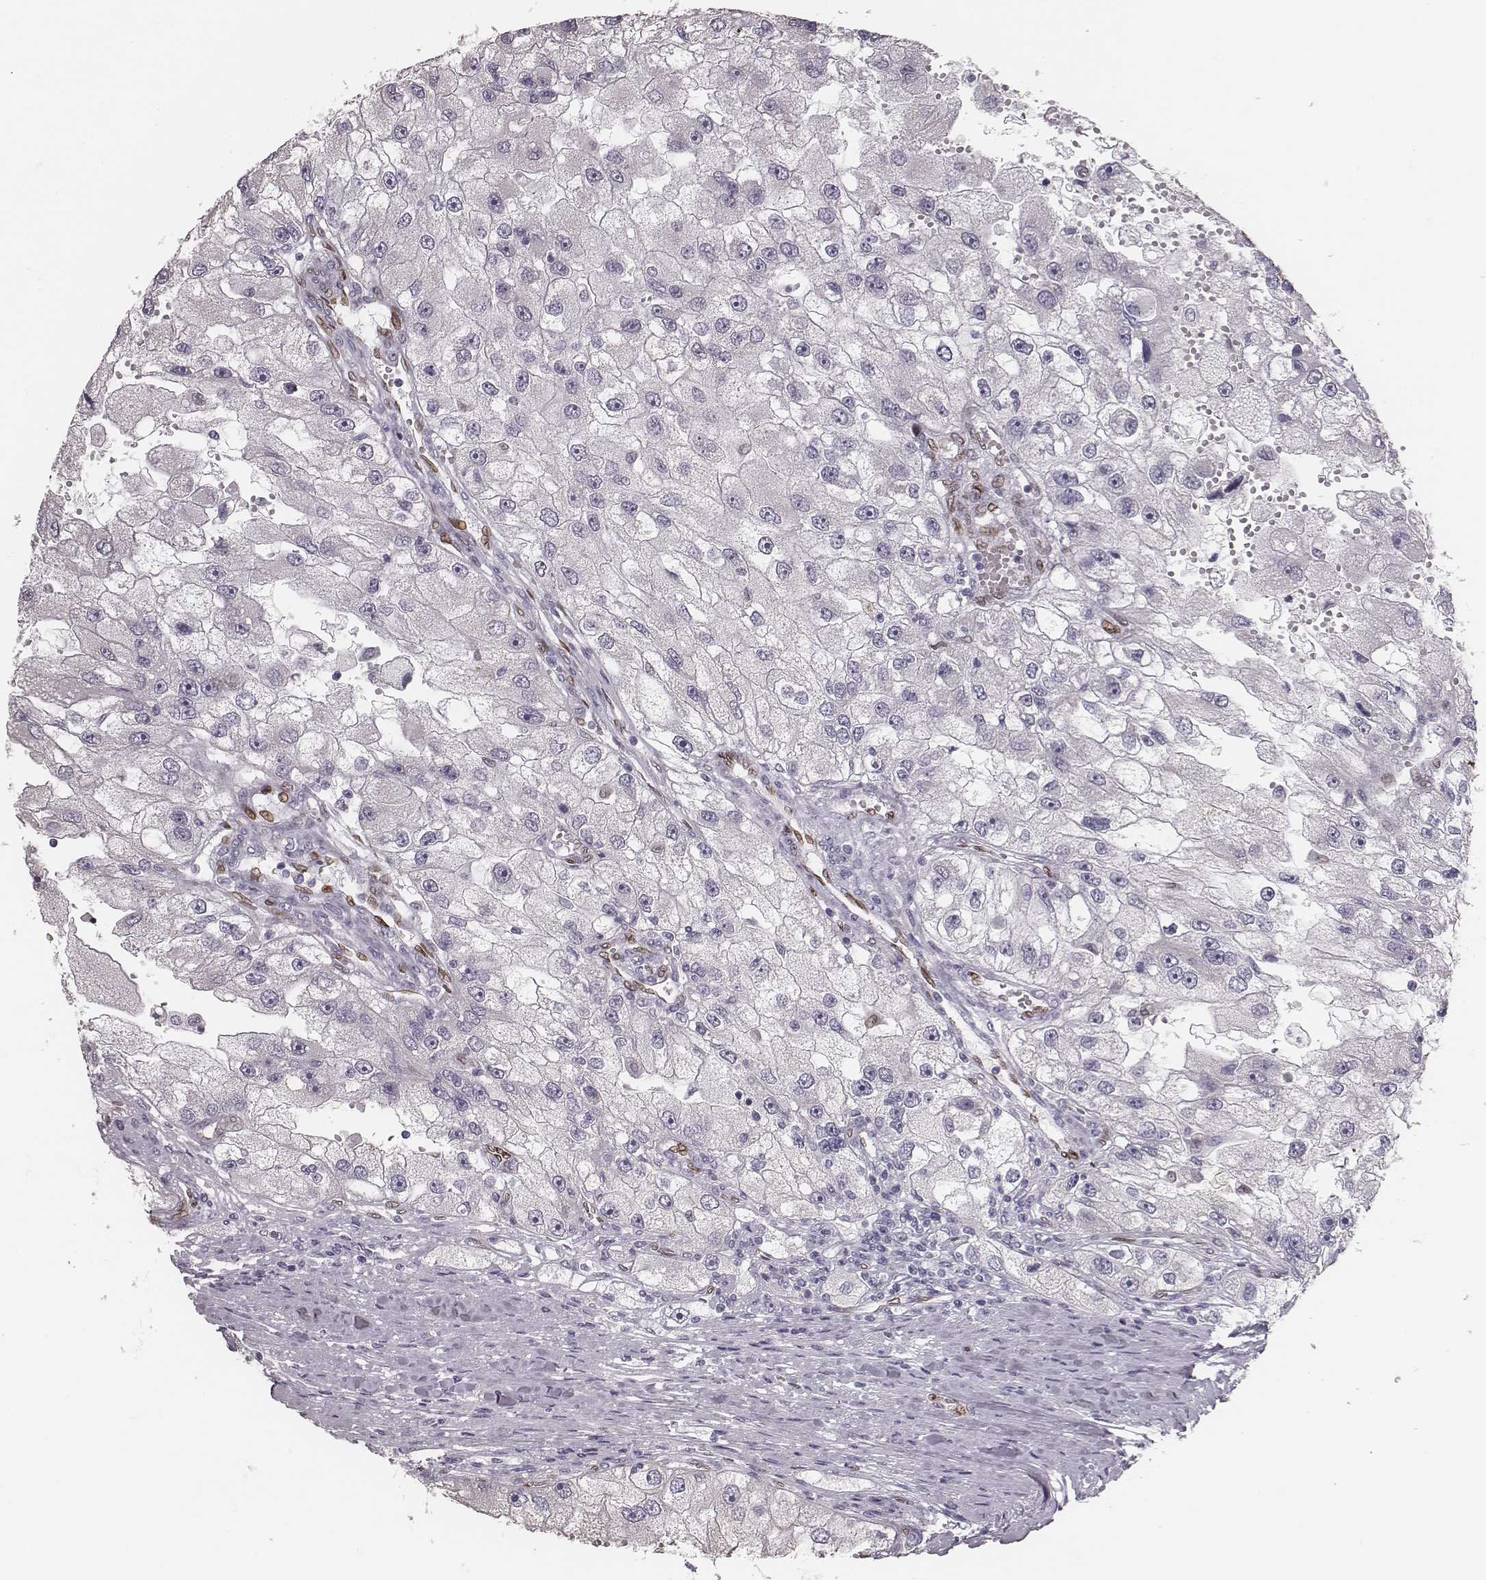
{"staining": {"intensity": "negative", "quantity": "none", "location": "none"}, "tissue": "renal cancer", "cell_type": "Tumor cells", "image_type": "cancer", "snomed": [{"axis": "morphology", "description": "Adenocarcinoma, NOS"}, {"axis": "topography", "description": "Kidney"}], "caption": "There is no significant staining in tumor cells of adenocarcinoma (renal).", "gene": "ADGRF4", "patient": {"sex": "male", "age": 63}}